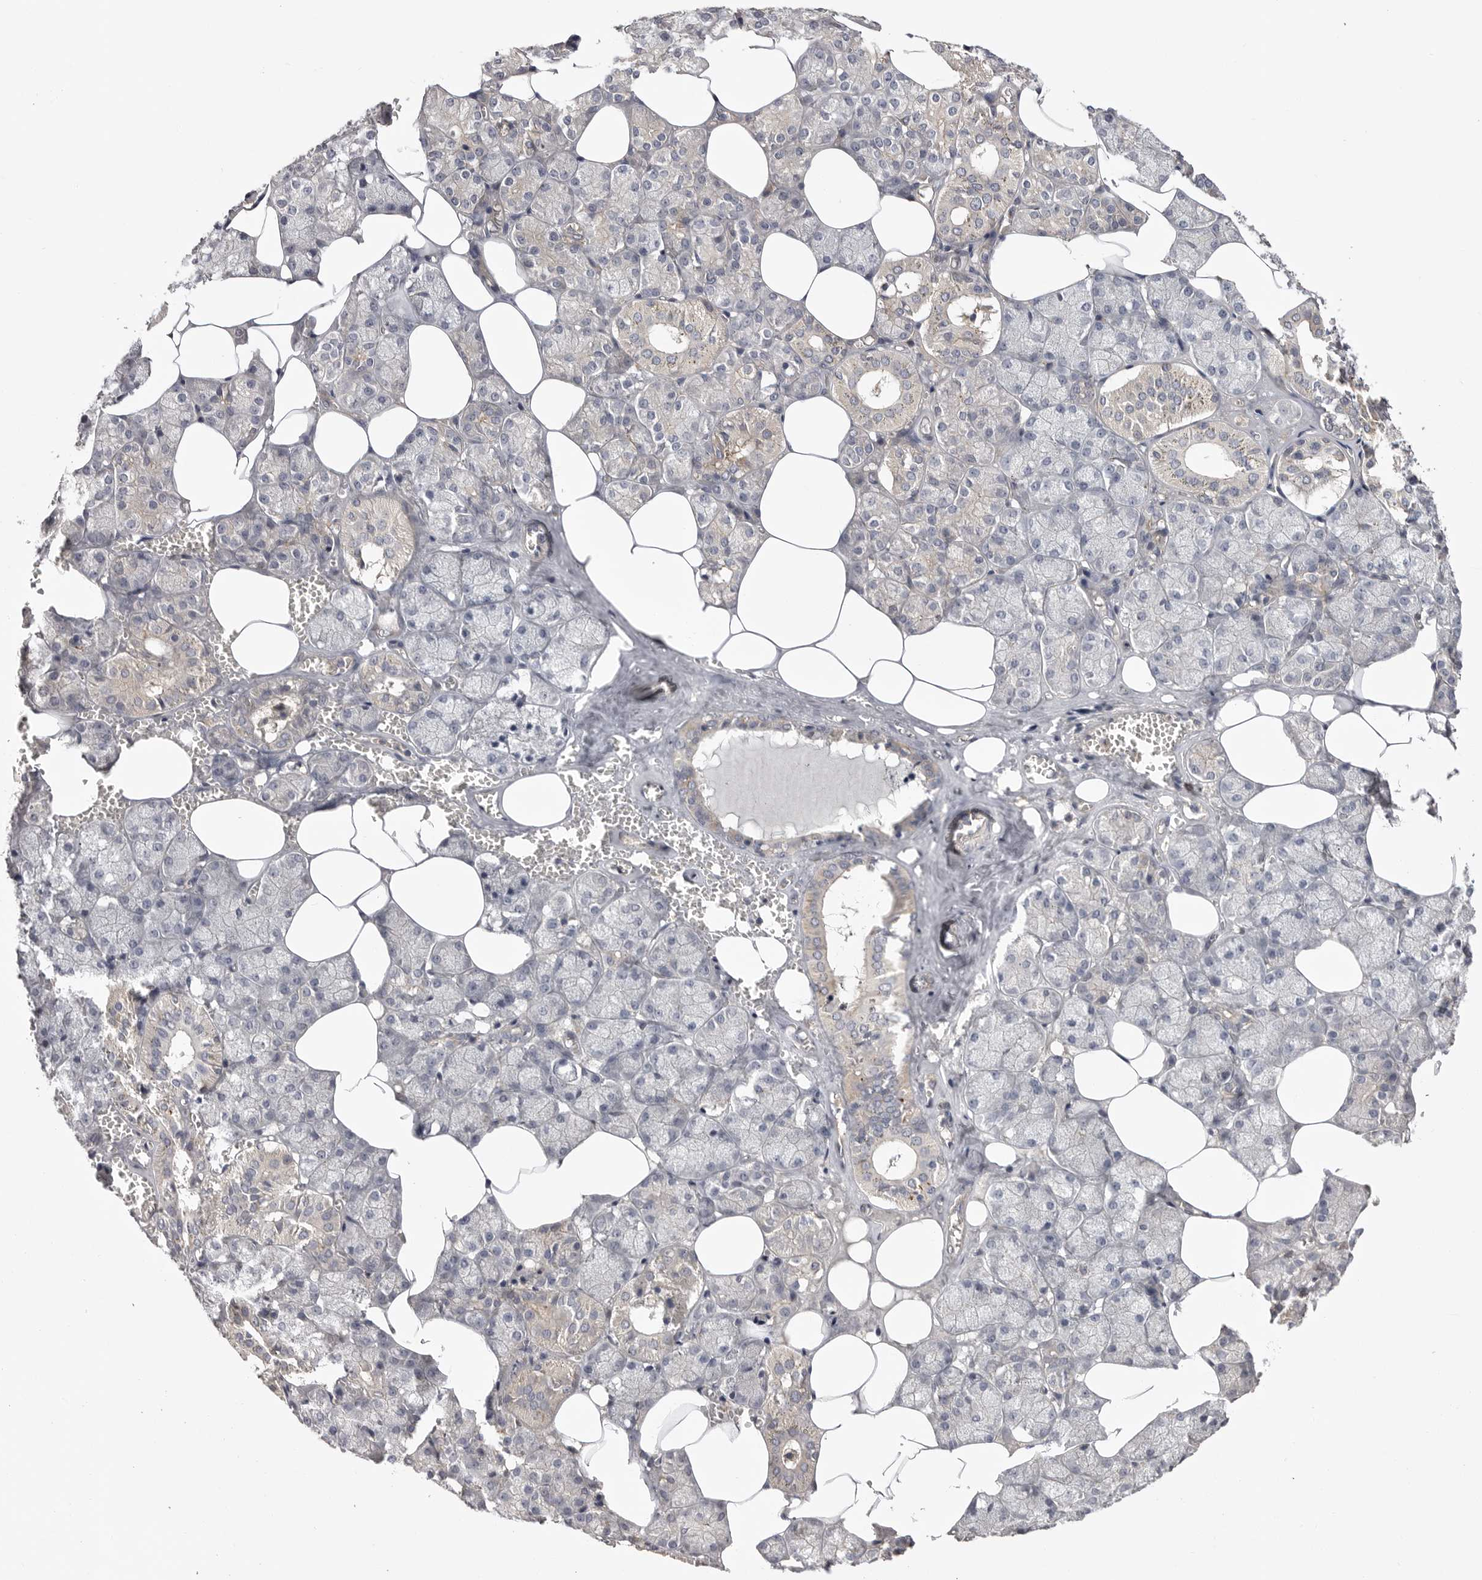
{"staining": {"intensity": "weak", "quantity": "<25%", "location": "cytoplasmic/membranous"}, "tissue": "salivary gland", "cell_type": "Glandular cells", "image_type": "normal", "snomed": [{"axis": "morphology", "description": "Normal tissue, NOS"}, {"axis": "topography", "description": "Salivary gland"}], "caption": "Immunohistochemistry histopathology image of unremarkable salivary gland: salivary gland stained with DAB (3,3'-diaminobenzidine) demonstrates no significant protein positivity in glandular cells. (DAB immunohistochemistry (IHC), high magnification).", "gene": "OSBPL9", "patient": {"sex": "male", "age": 62}}